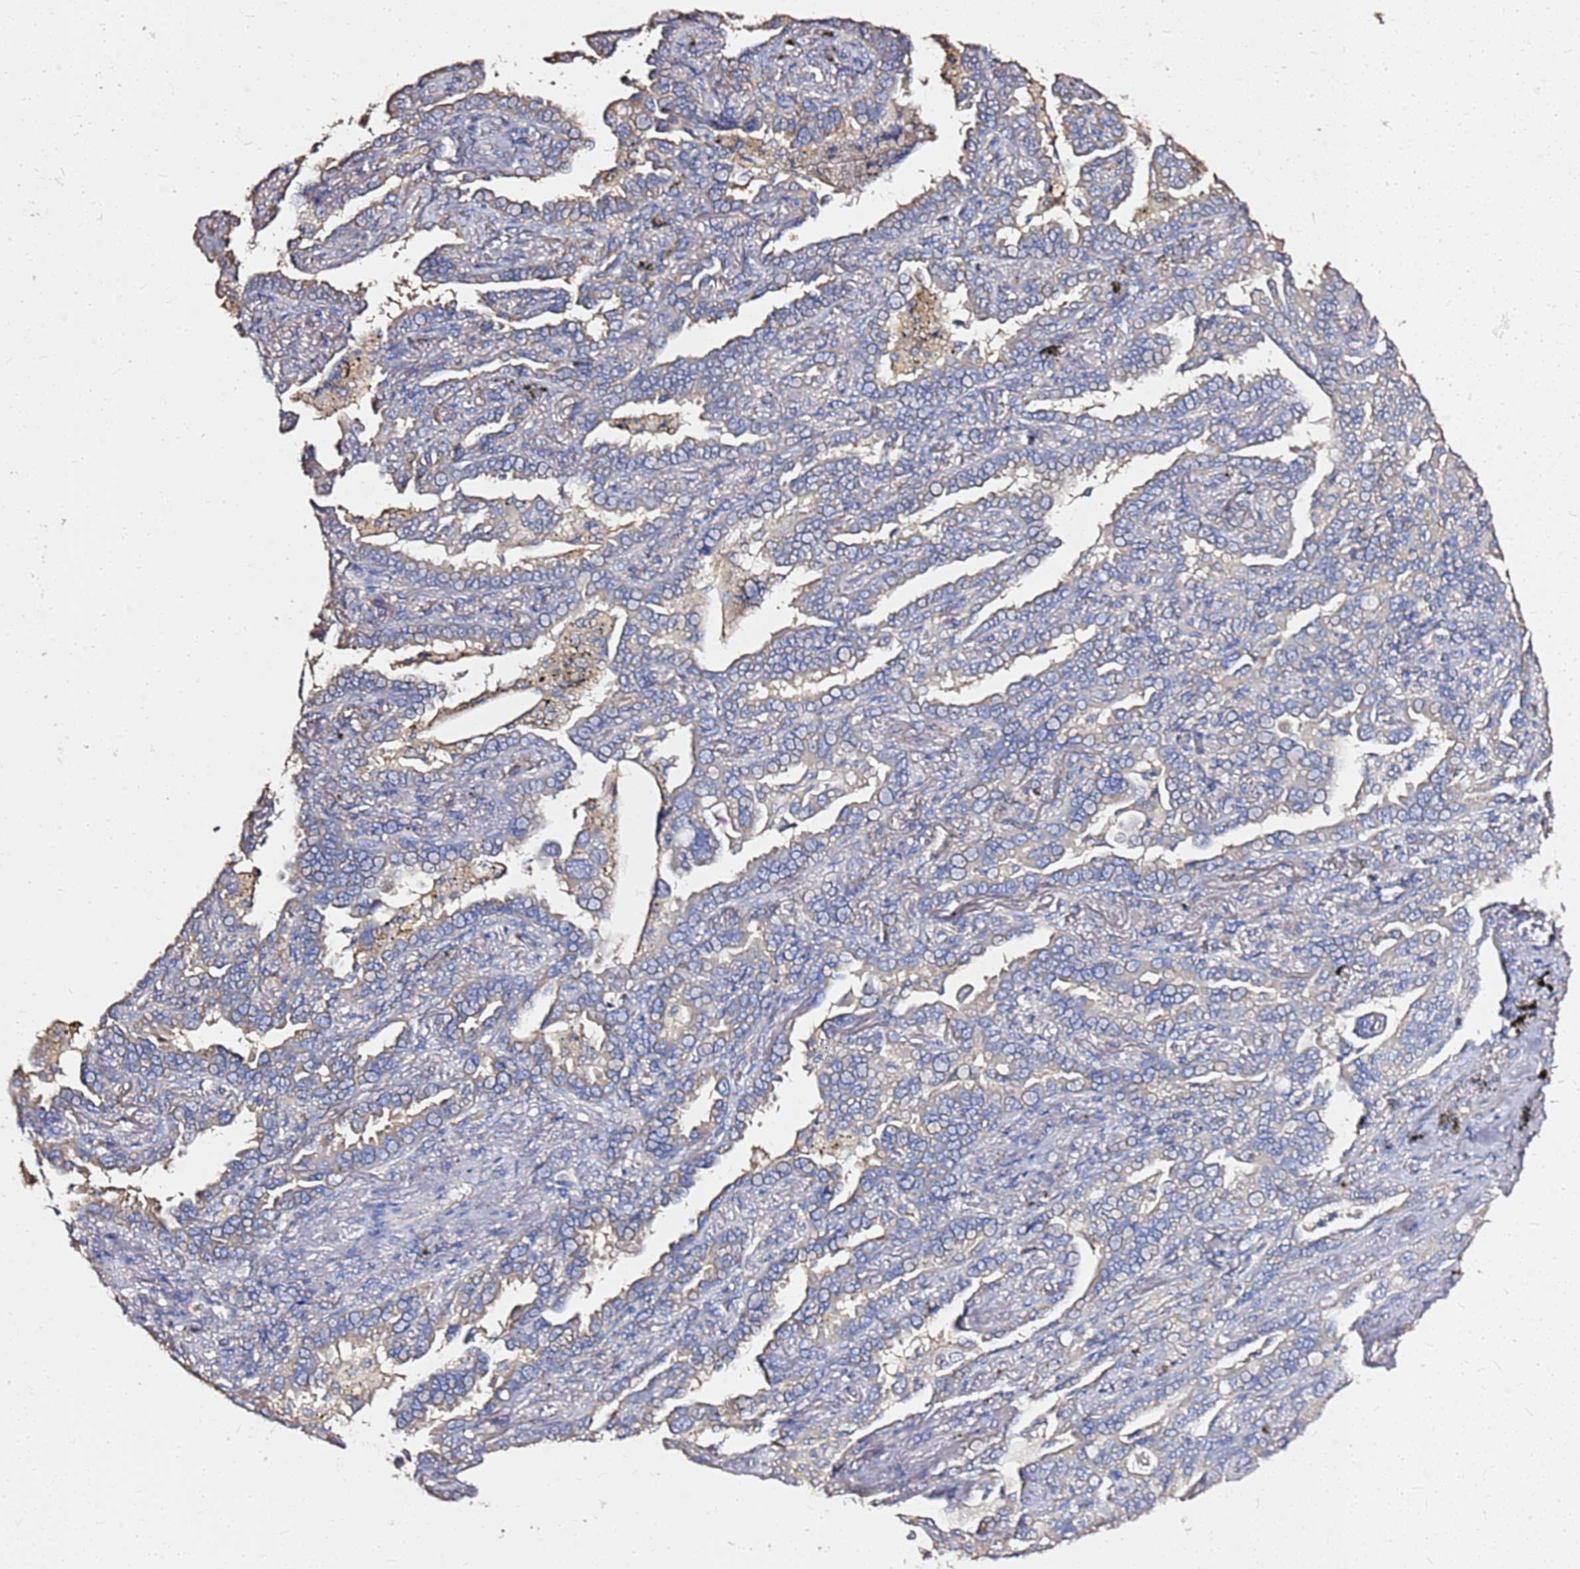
{"staining": {"intensity": "weak", "quantity": "<25%", "location": "cytoplasmic/membranous"}, "tissue": "lung cancer", "cell_type": "Tumor cells", "image_type": "cancer", "snomed": [{"axis": "morphology", "description": "Adenocarcinoma, NOS"}, {"axis": "topography", "description": "Lung"}], "caption": "This is an immunohistochemistry (IHC) photomicrograph of human lung cancer (adenocarcinoma). There is no staining in tumor cells.", "gene": "EXD3", "patient": {"sex": "male", "age": 67}}